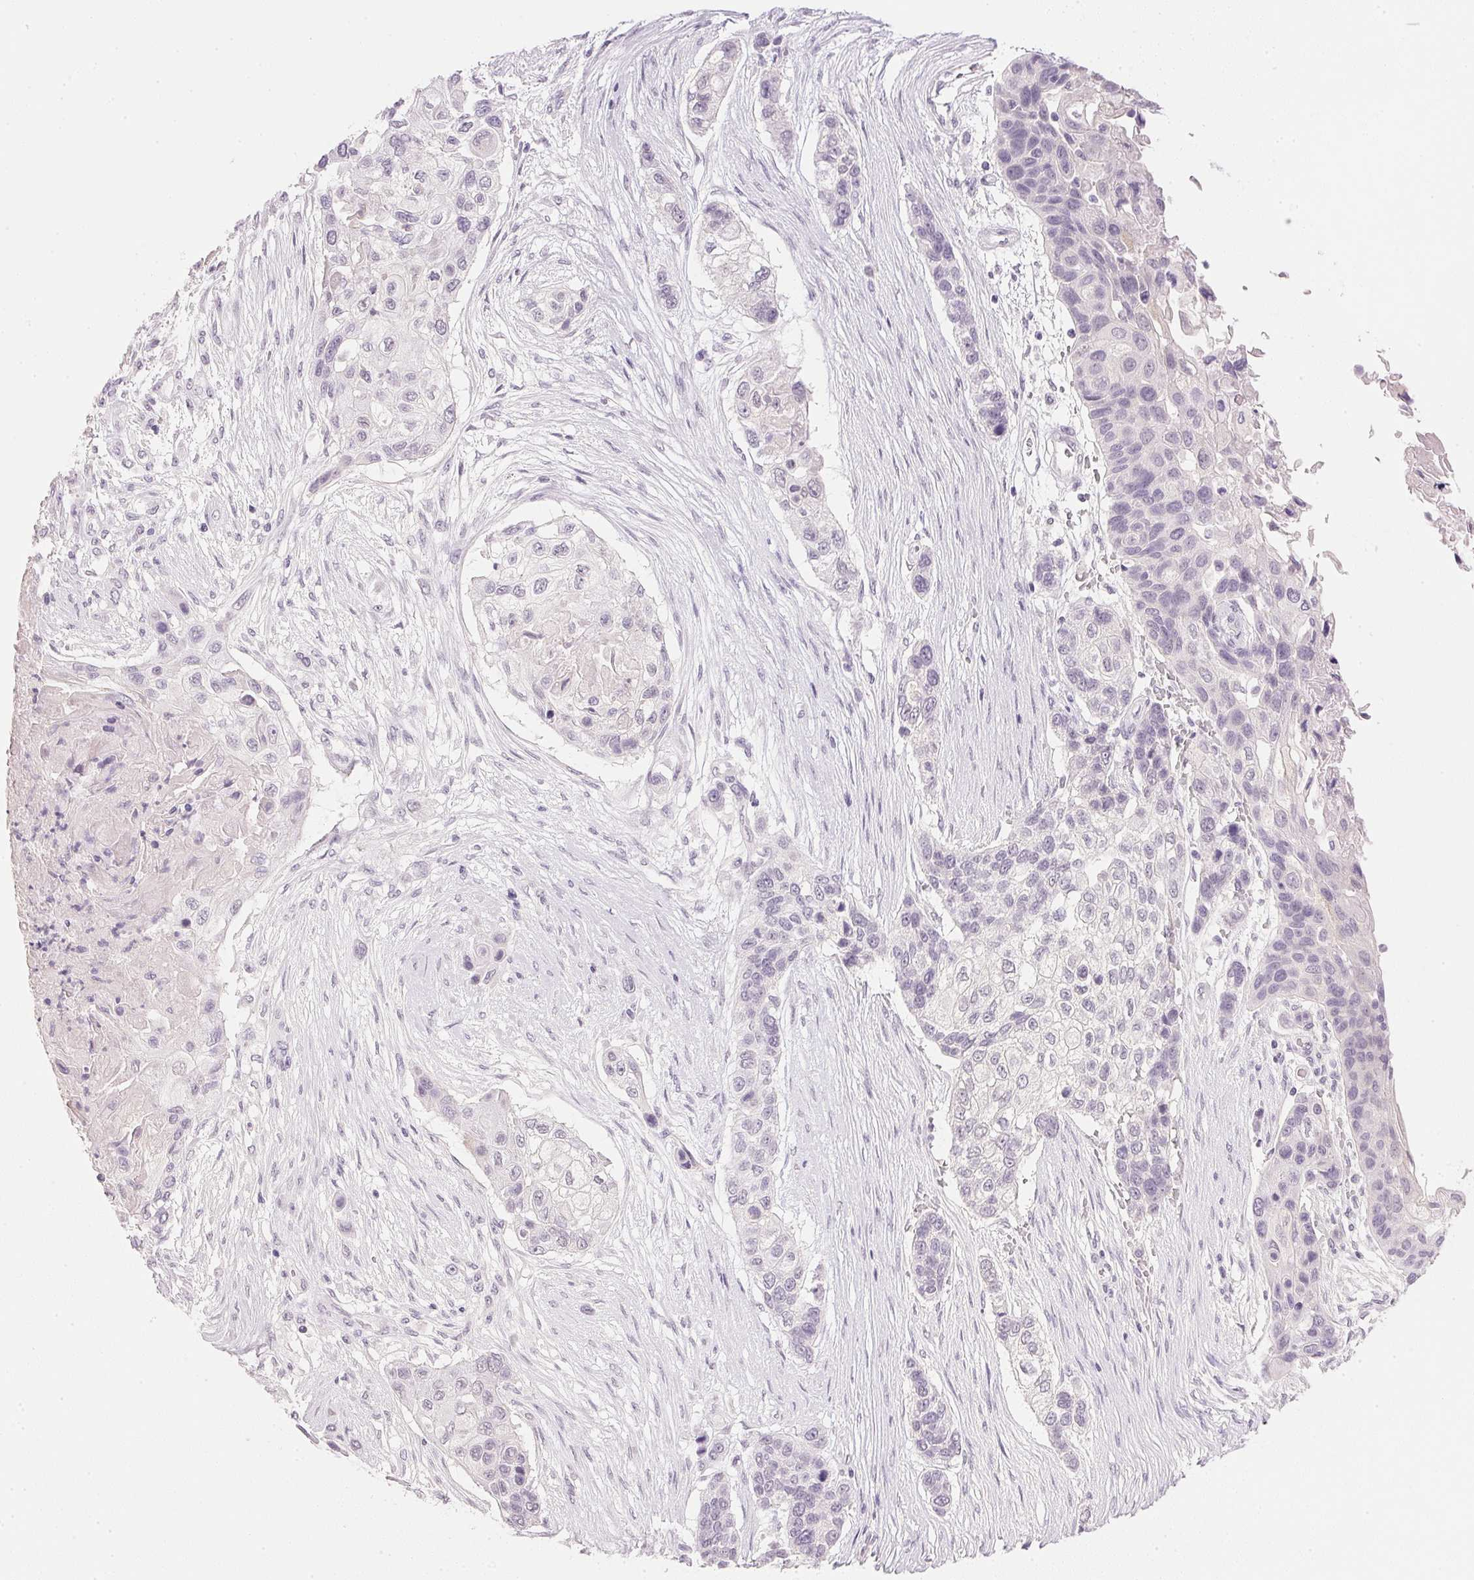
{"staining": {"intensity": "negative", "quantity": "none", "location": "none"}, "tissue": "lung cancer", "cell_type": "Tumor cells", "image_type": "cancer", "snomed": [{"axis": "morphology", "description": "Squamous cell carcinoma, NOS"}, {"axis": "topography", "description": "Lung"}], "caption": "A histopathology image of squamous cell carcinoma (lung) stained for a protein displays no brown staining in tumor cells.", "gene": "IGFBP1", "patient": {"sex": "male", "age": 69}}